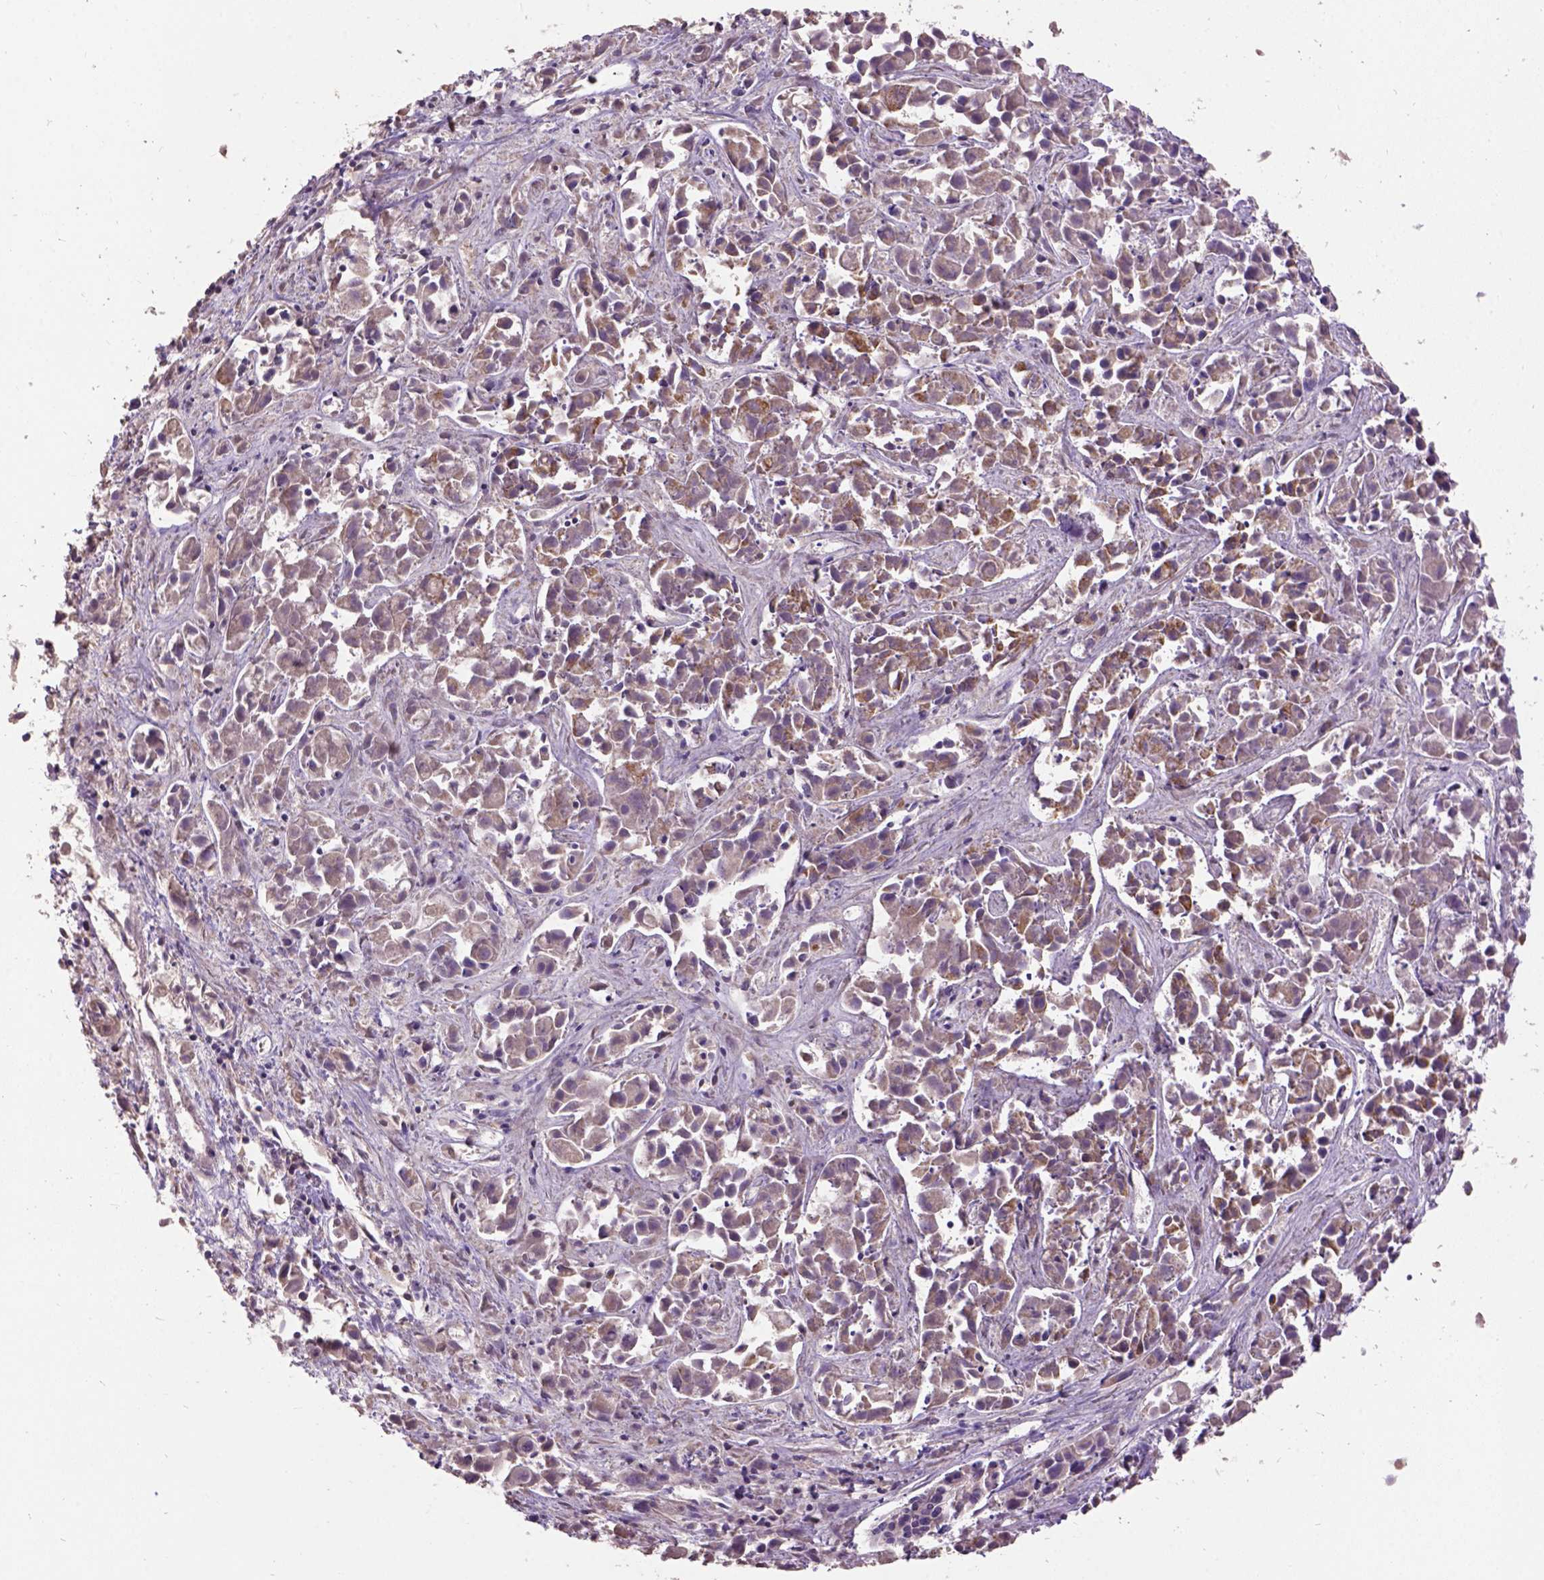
{"staining": {"intensity": "negative", "quantity": "none", "location": "none"}, "tissue": "liver cancer", "cell_type": "Tumor cells", "image_type": "cancer", "snomed": [{"axis": "morphology", "description": "Cholangiocarcinoma"}, {"axis": "topography", "description": "Liver"}], "caption": "Immunohistochemical staining of human liver cholangiocarcinoma displays no significant staining in tumor cells.", "gene": "DQX1", "patient": {"sex": "female", "age": 81}}